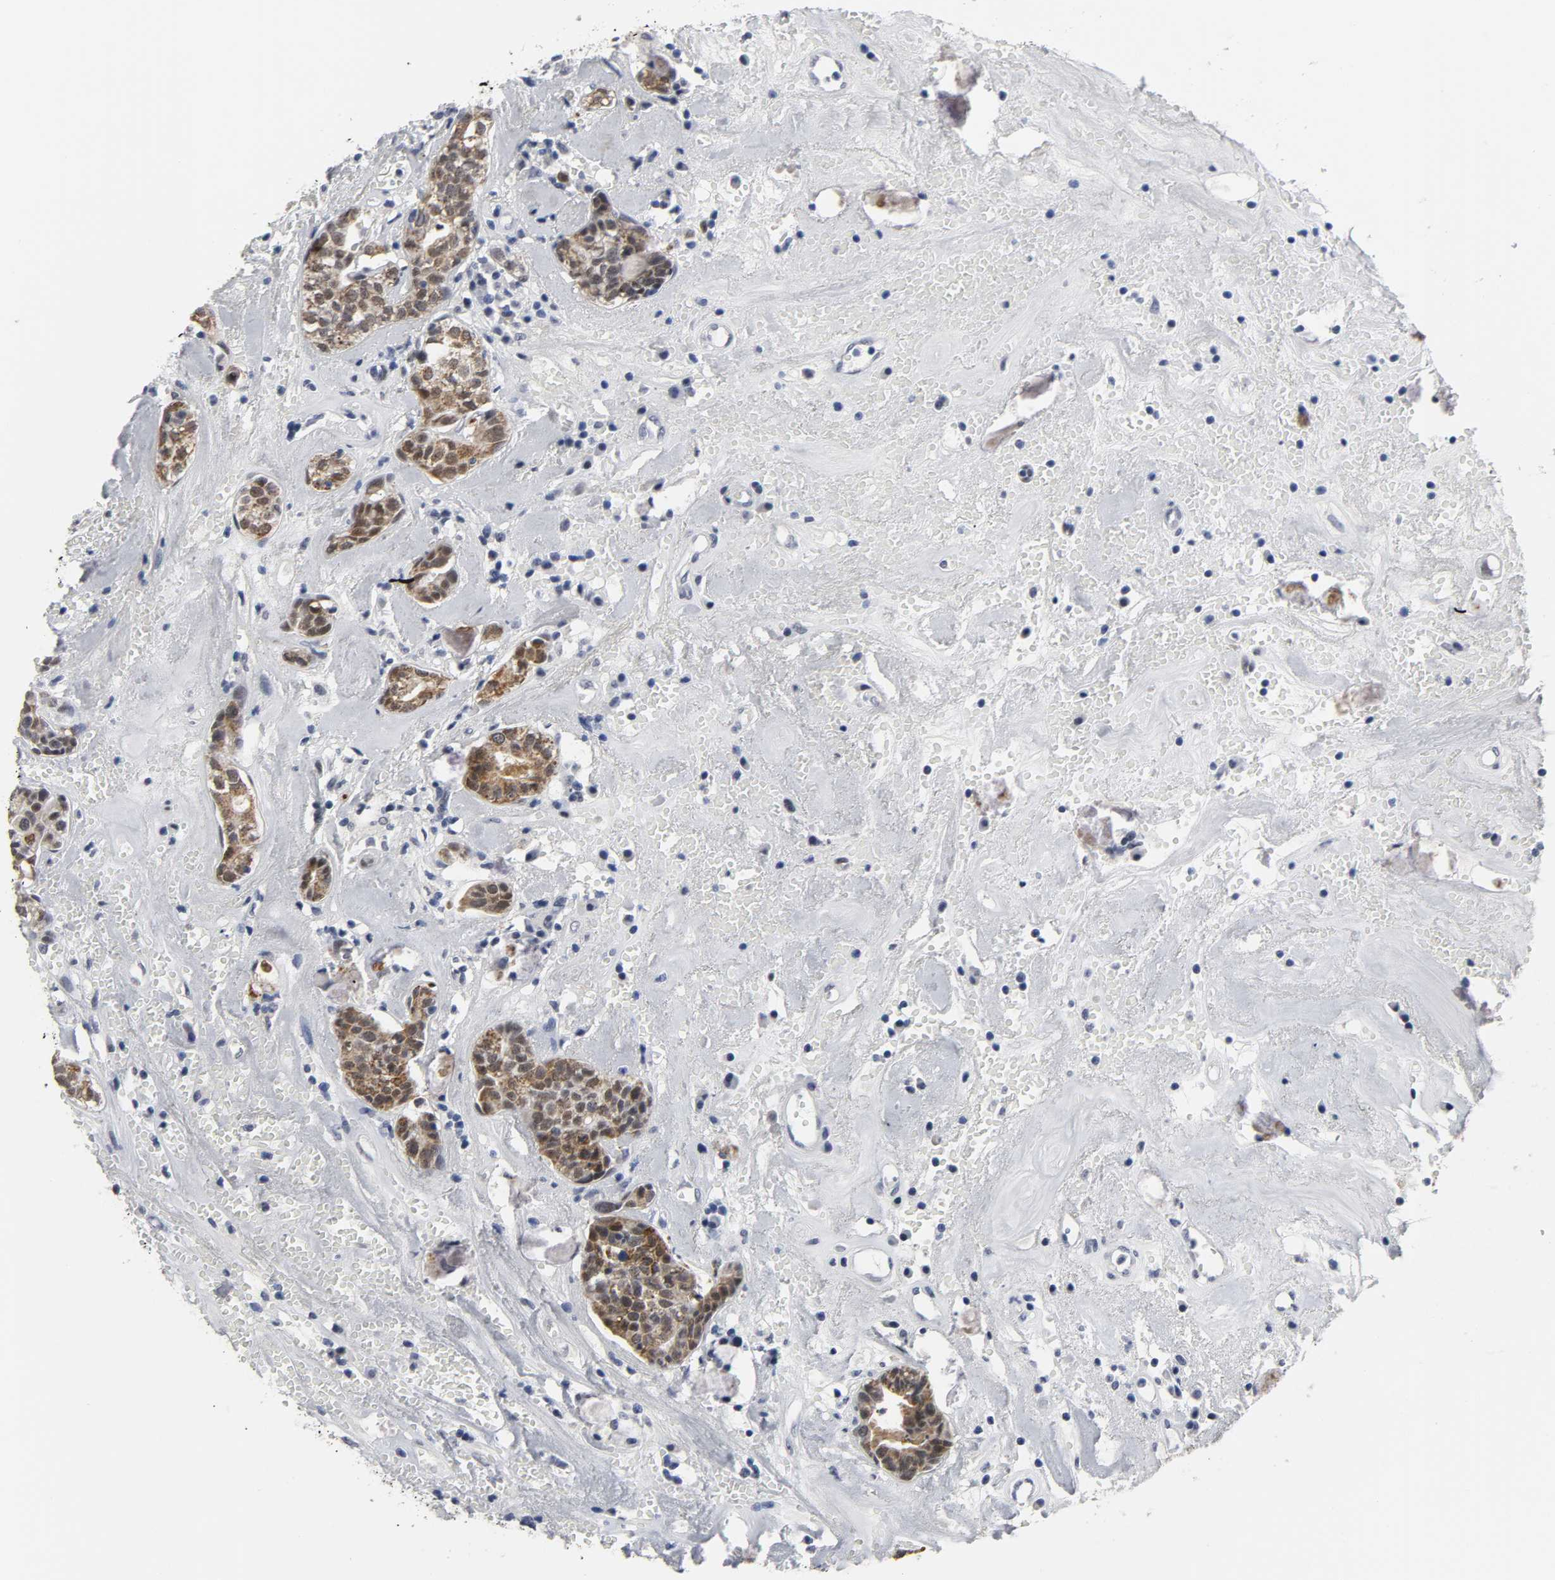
{"staining": {"intensity": "strong", "quantity": ">75%", "location": "cytoplasmic/membranous,nuclear"}, "tissue": "head and neck cancer", "cell_type": "Tumor cells", "image_type": "cancer", "snomed": [{"axis": "morphology", "description": "Adenocarcinoma, NOS"}, {"axis": "topography", "description": "Salivary gland"}, {"axis": "topography", "description": "Head-Neck"}], "caption": "Immunohistochemical staining of human head and neck adenocarcinoma demonstrates high levels of strong cytoplasmic/membranous and nuclear protein expression in about >75% of tumor cells. The staining was performed using DAB (3,3'-diaminobenzidine) to visualize the protein expression in brown, while the nuclei were stained in blue with hematoxylin (Magnification: 20x).", "gene": "GRHL2", "patient": {"sex": "female", "age": 65}}